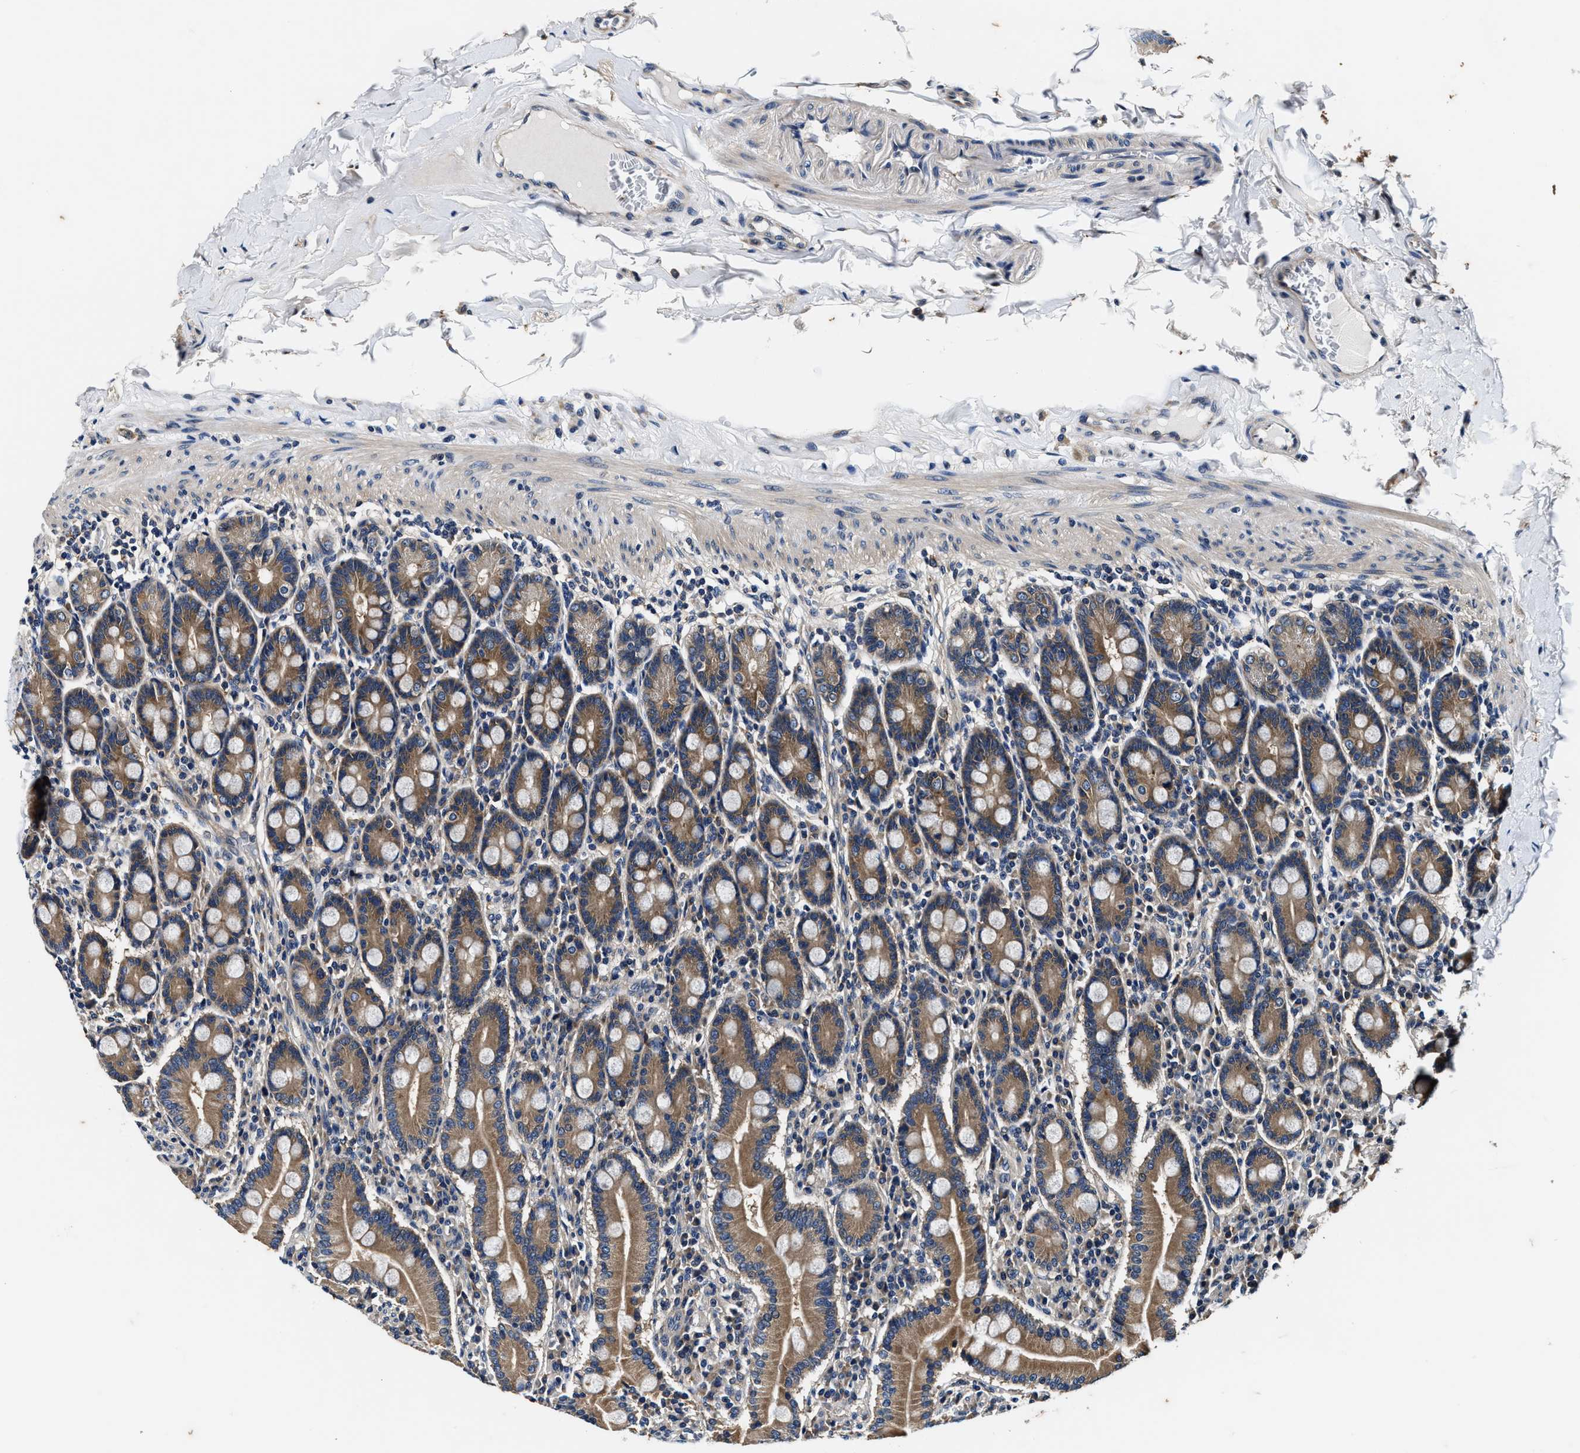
{"staining": {"intensity": "strong", "quantity": ">75%", "location": "cytoplasmic/membranous"}, "tissue": "duodenum", "cell_type": "Glandular cells", "image_type": "normal", "snomed": [{"axis": "morphology", "description": "Normal tissue, NOS"}, {"axis": "topography", "description": "Duodenum"}], "caption": "Benign duodenum shows strong cytoplasmic/membranous staining in approximately >75% of glandular cells Immunohistochemistry stains the protein in brown and the nuclei are stained blue..", "gene": "PI4KB", "patient": {"sex": "male", "age": 50}}